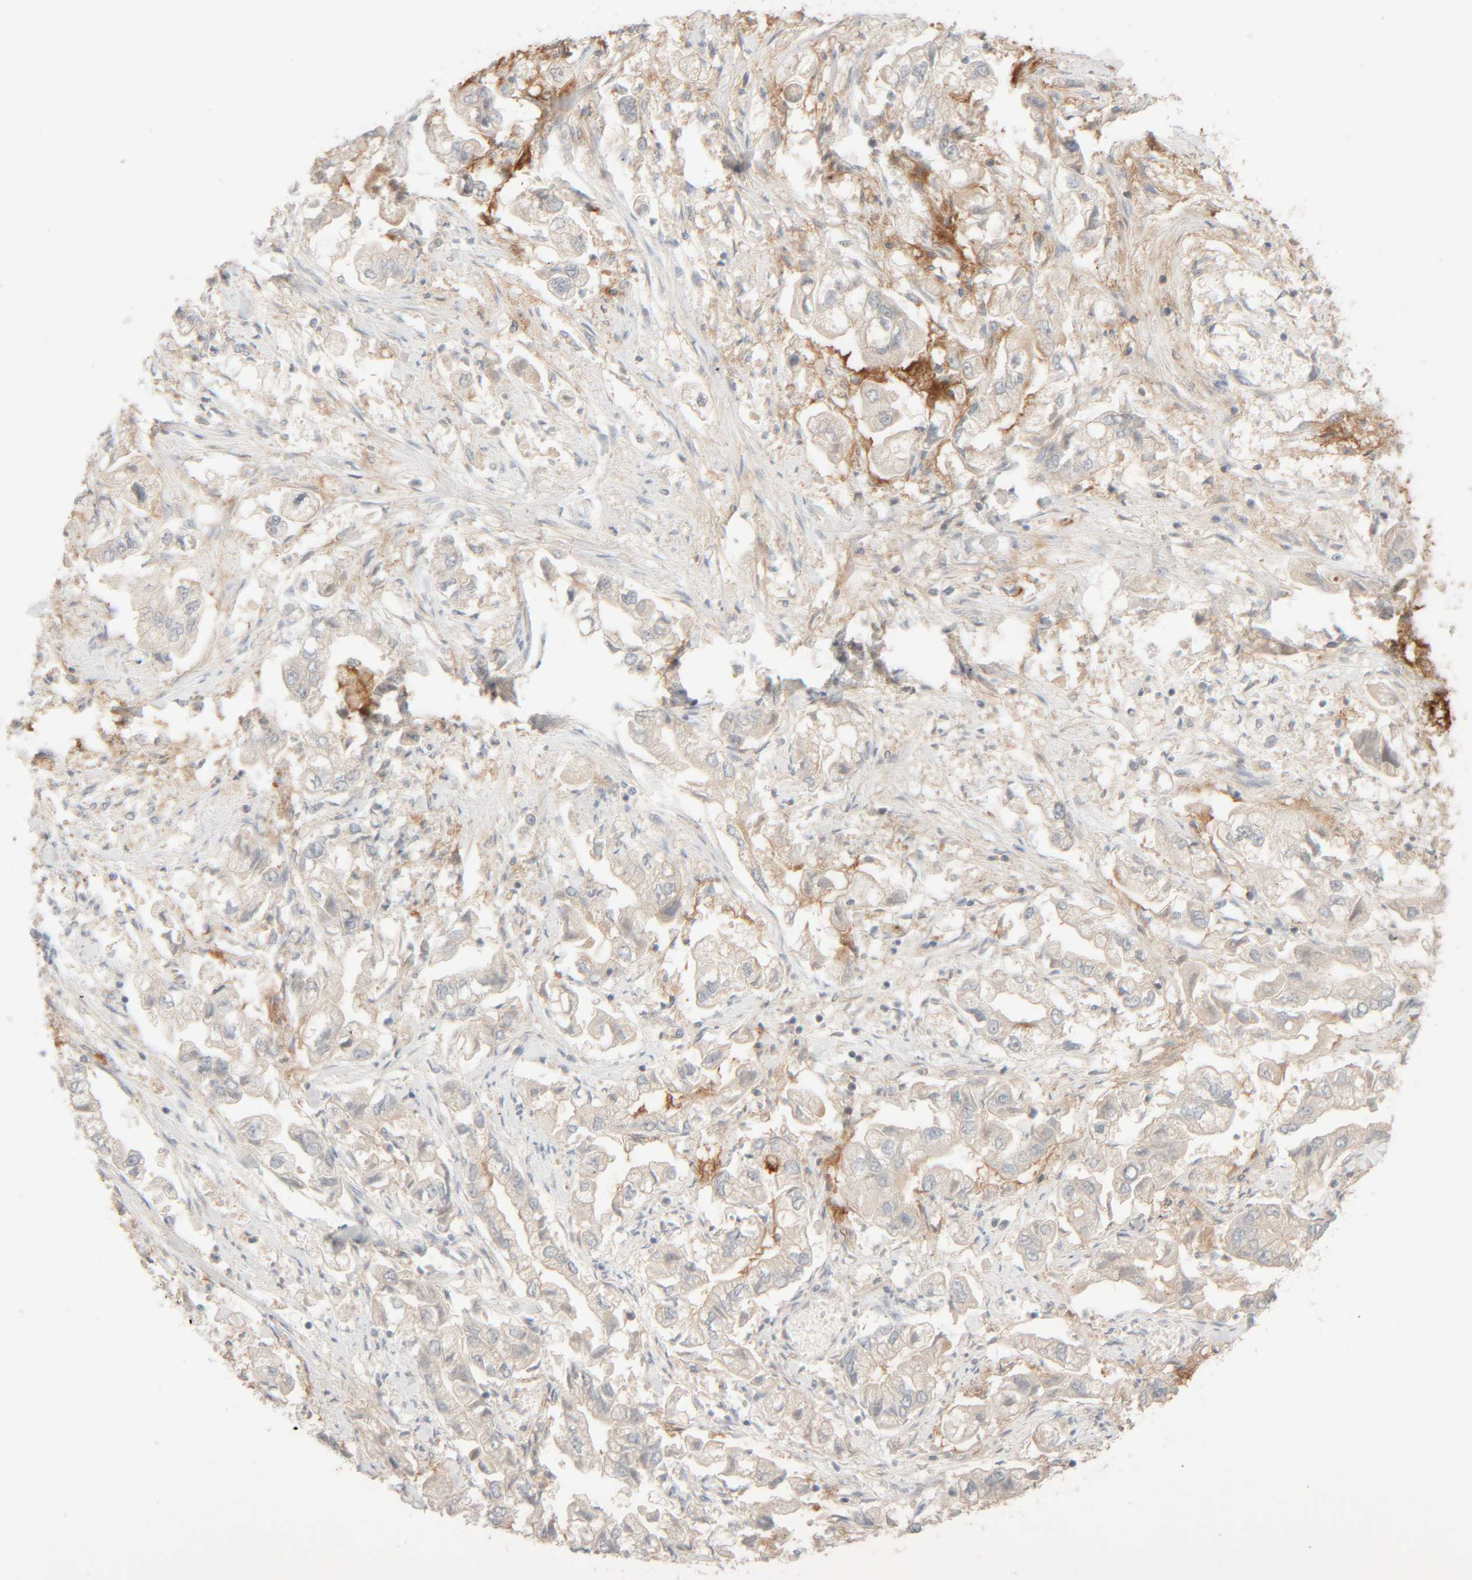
{"staining": {"intensity": "weak", "quantity": "<25%", "location": "cytoplasmic/membranous"}, "tissue": "stomach cancer", "cell_type": "Tumor cells", "image_type": "cancer", "snomed": [{"axis": "morphology", "description": "Normal tissue, NOS"}, {"axis": "morphology", "description": "Adenocarcinoma, NOS"}, {"axis": "topography", "description": "Stomach"}], "caption": "Stomach cancer (adenocarcinoma) stained for a protein using immunohistochemistry (IHC) reveals no positivity tumor cells.", "gene": "CHKA", "patient": {"sex": "male", "age": 62}}